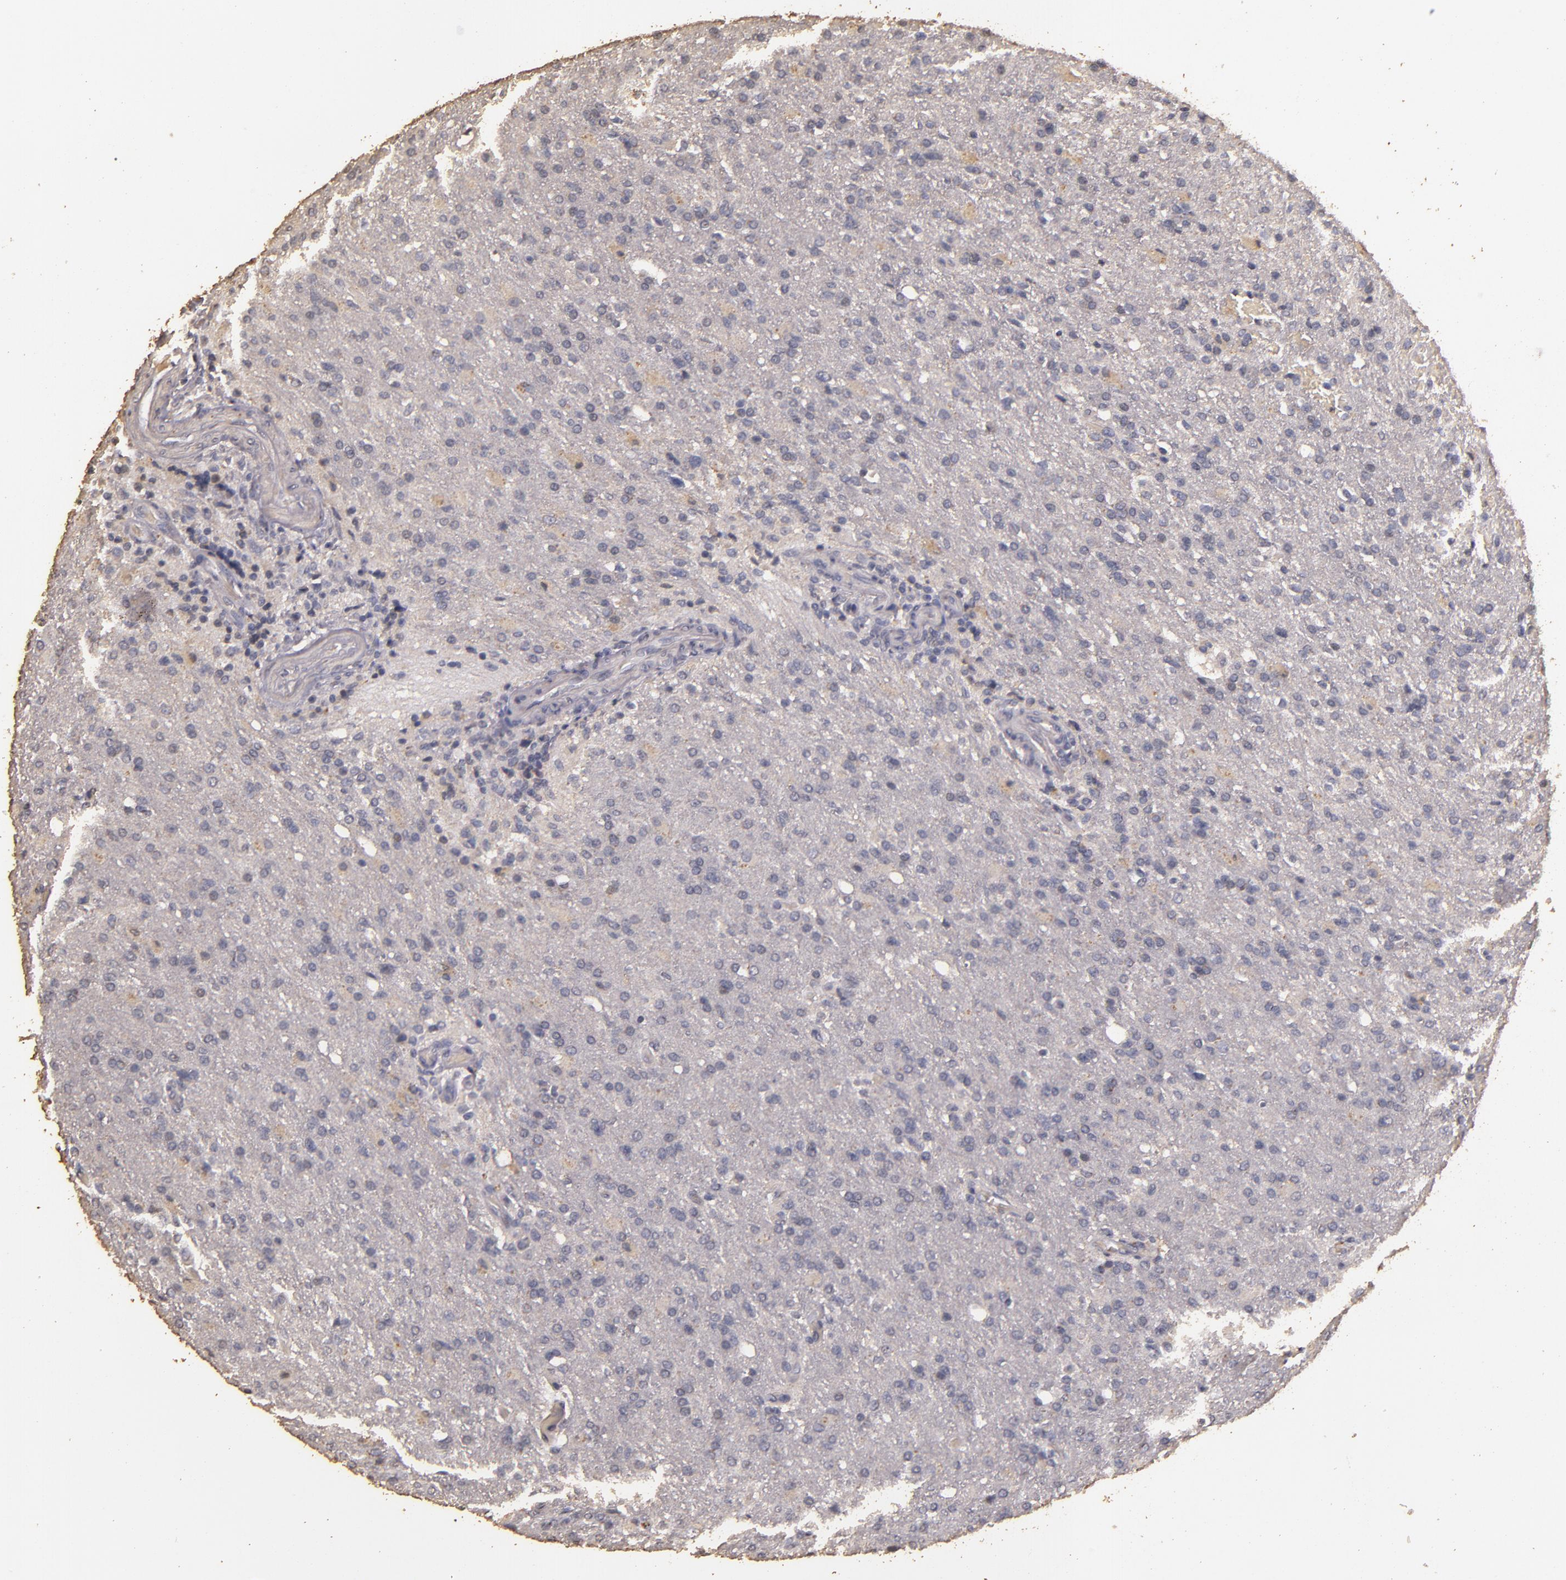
{"staining": {"intensity": "negative", "quantity": "none", "location": "none"}, "tissue": "glioma", "cell_type": "Tumor cells", "image_type": "cancer", "snomed": [{"axis": "morphology", "description": "Glioma, malignant, High grade"}, {"axis": "topography", "description": "Brain"}], "caption": "A micrograph of human malignant glioma (high-grade) is negative for staining in tumor cells. (DAB (3,3'-diaminobenzidine) IHC visualized using brightfield microscopy, high magnification).", "gene": "BCL2L13", "patient": {"sex": "male", "age": 68}}